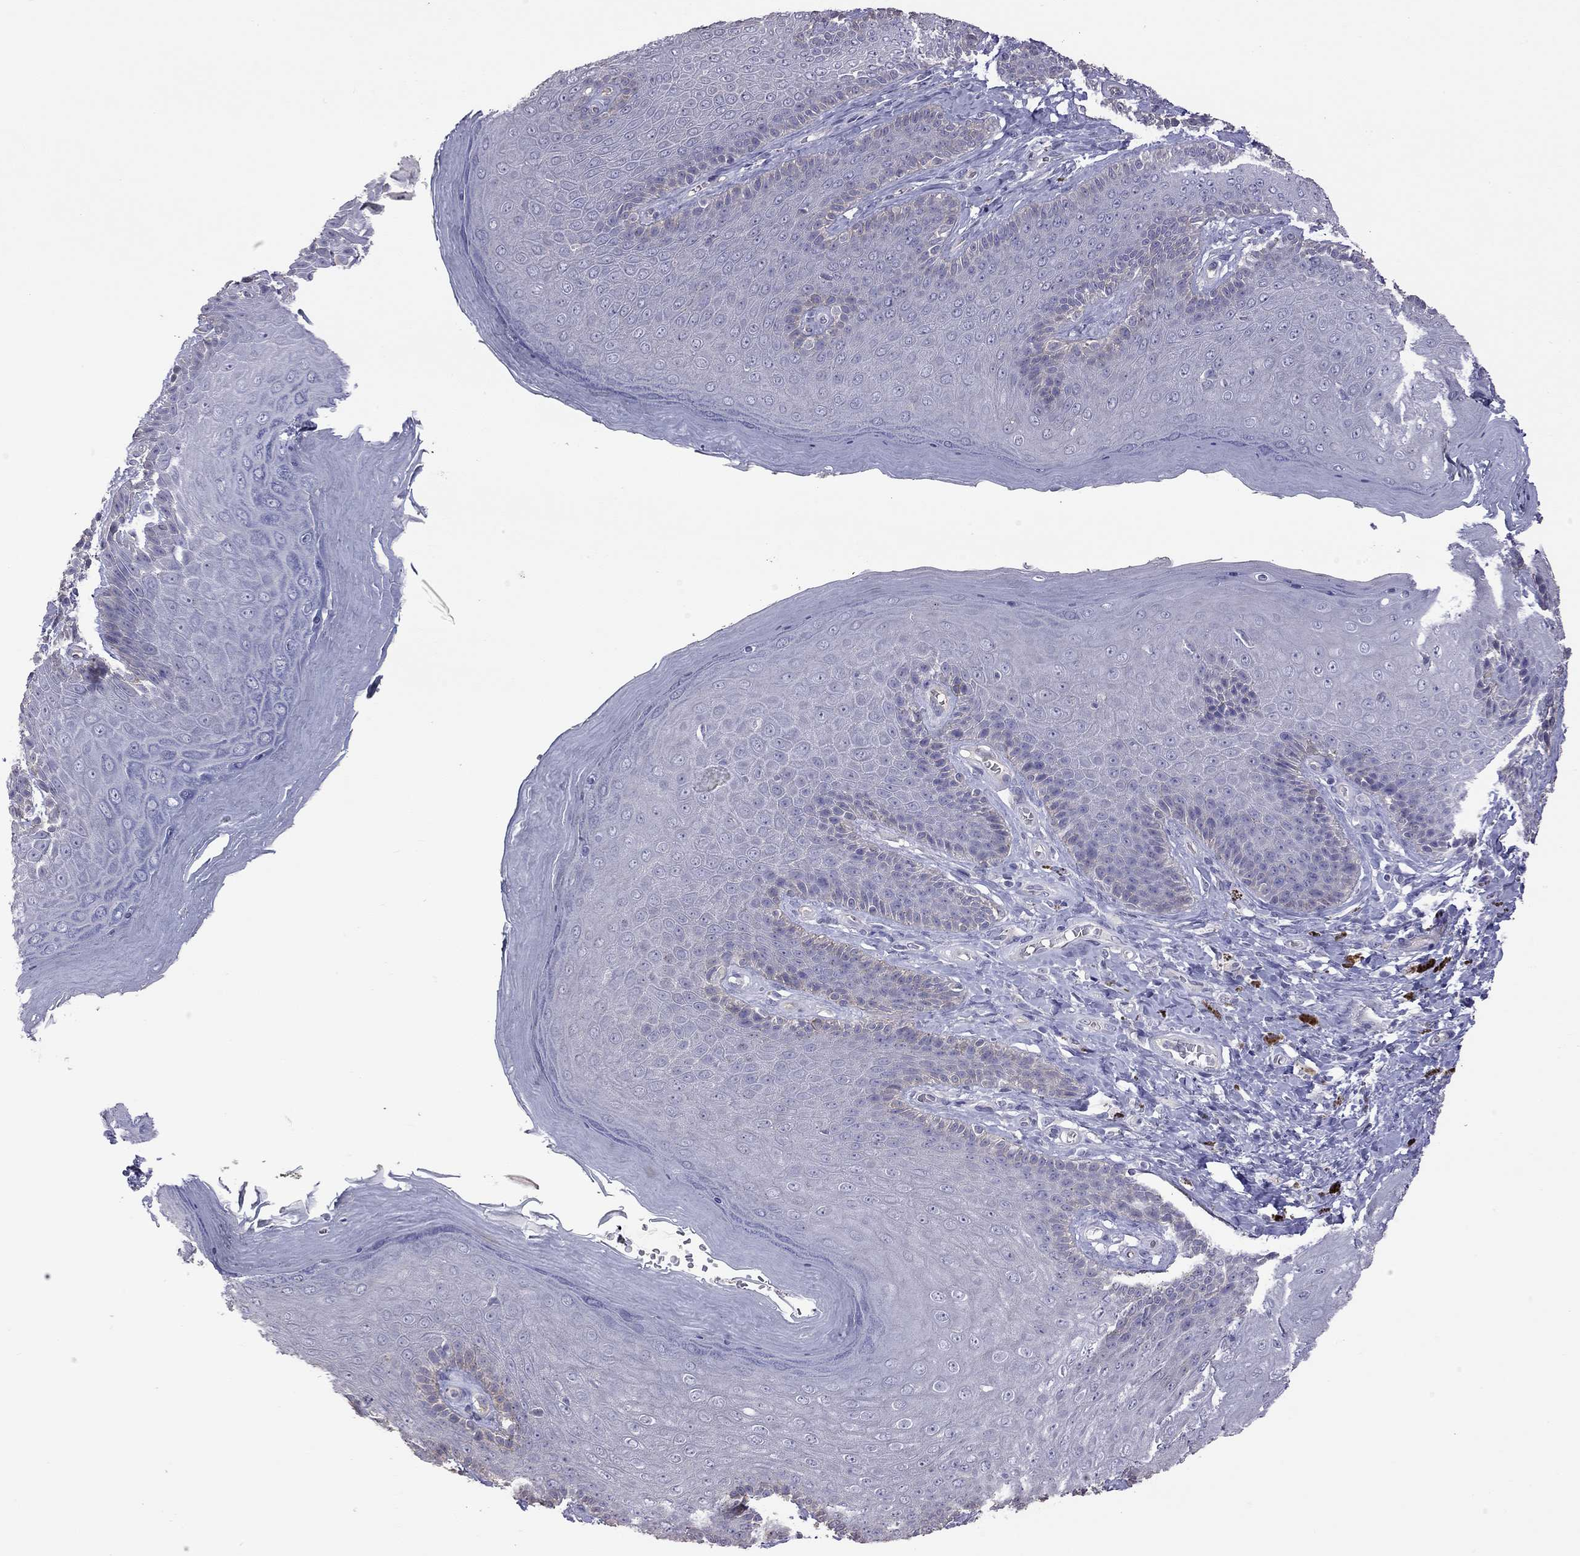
{"staining": {"intensity": "negative", "quantity": "none", "location": "none"}, "tissue": "skin", "cell_type": "Epidermal cells", "image_type": "normal", "snomed": [{"axis": "morphology", "description": "Normal tissue, NOS"}, {"axis": "topography", "description": "Skeletal muscle"}, {"axis": "topography", "description": "Anal"}, {"axis": "topography", "description": "Peripheral nerve tissue"}], "caption": "A high-resolution photomicrograph shows immunohistochemistry staining of normal skin, which reveals no significant expression in epidermal cells.", "gene": "FEZ1", "patient": {"sex": "male", "age": 53}}